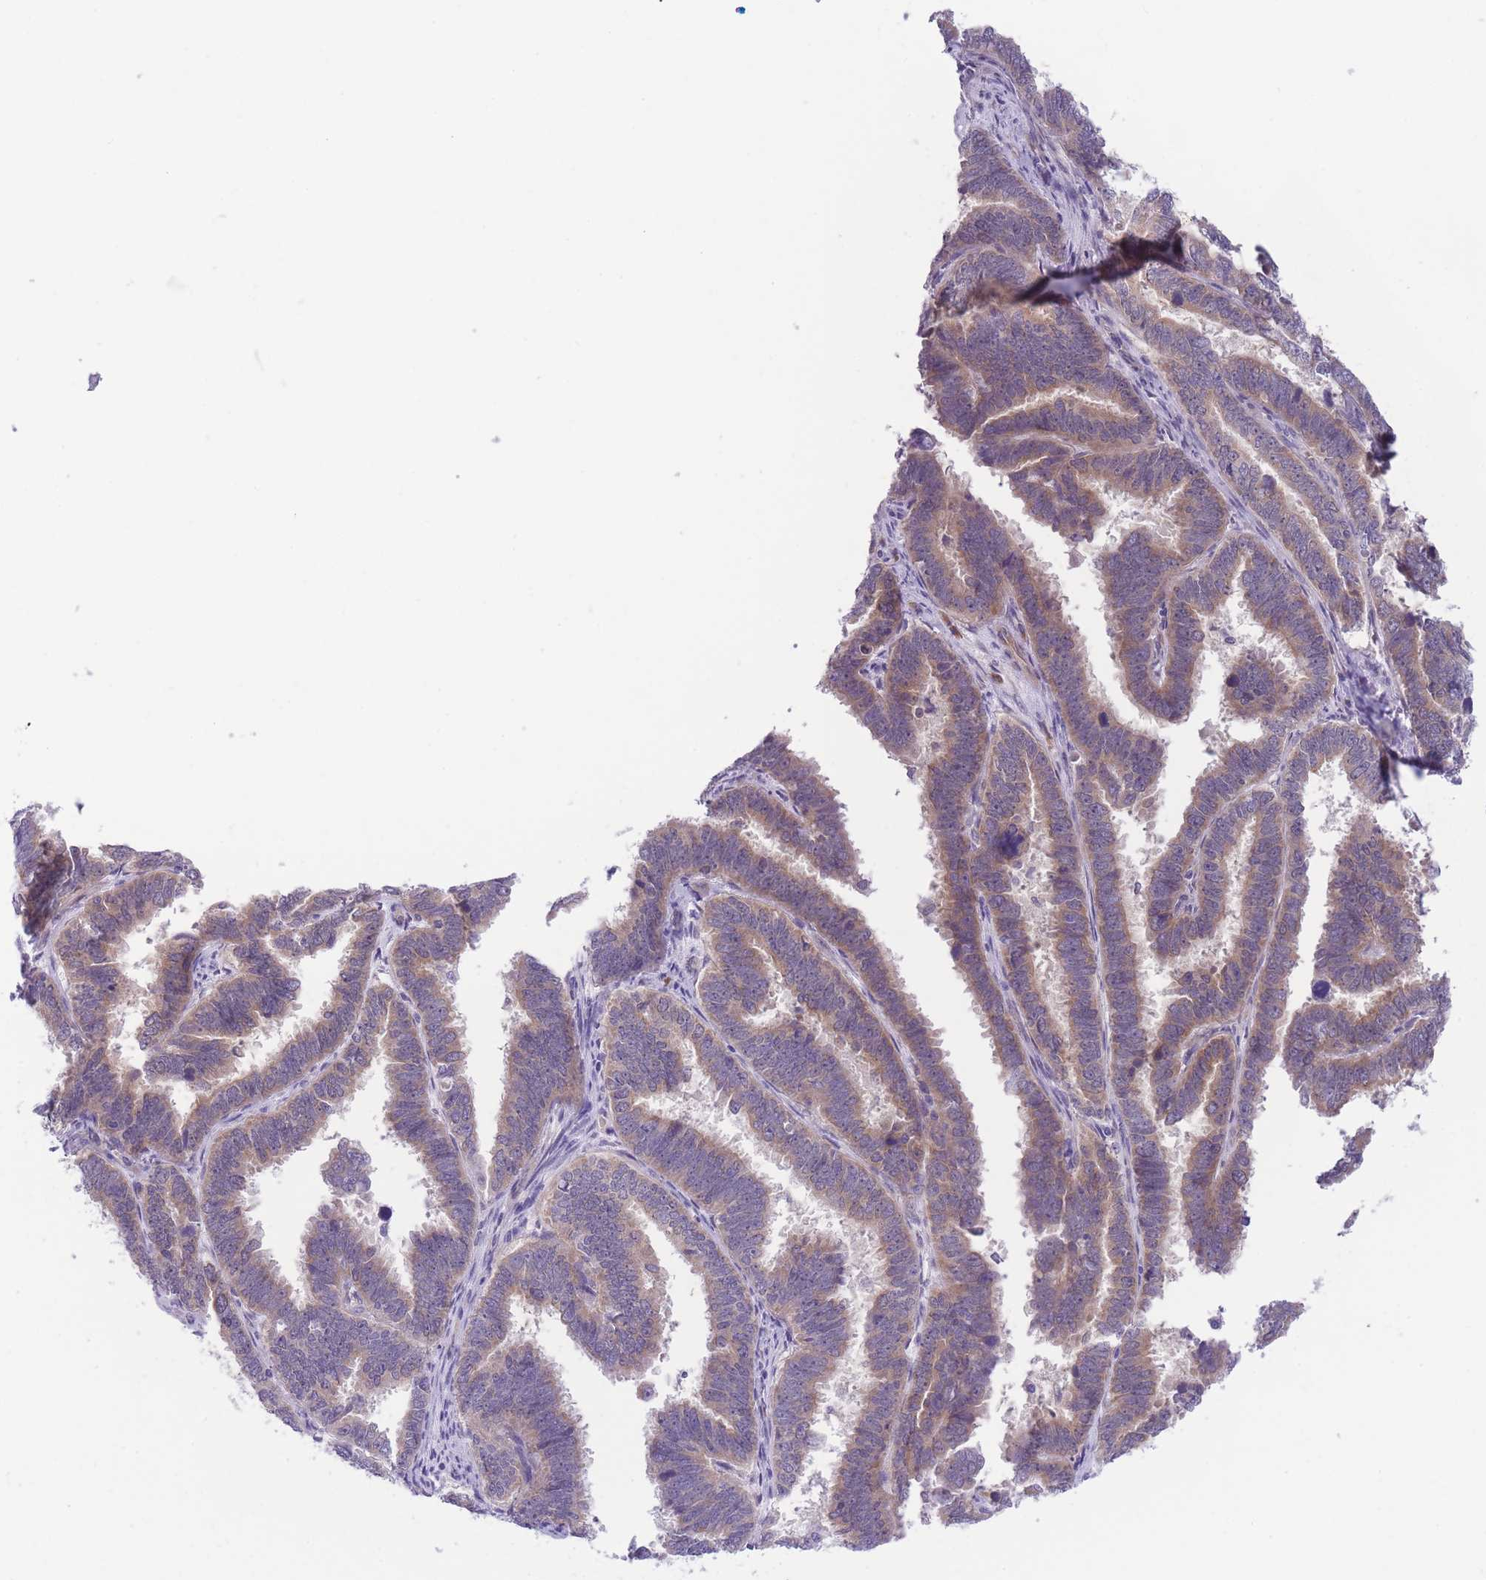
{"staining": {"intensity": "moderate", "quantity": "<25%", "location": "cytoplasmic/membranous"}, "tissue": "endometrial cancer", "cell_type": "Tumor cells", "image_type": "cancer", "snomed": [{"axis": "morphology", "description": "Adenocarcinoma, NOS"}, {"axis": "topography", "description": "Endometrium"}], "caption": "A histopathology image of human endometrial cancer stained for a protein displays moderate cytoplasmic/membranous brown staining in tumor cells.", "gene": "WWOX", "patient": {"sex": "female", "age": 75}}